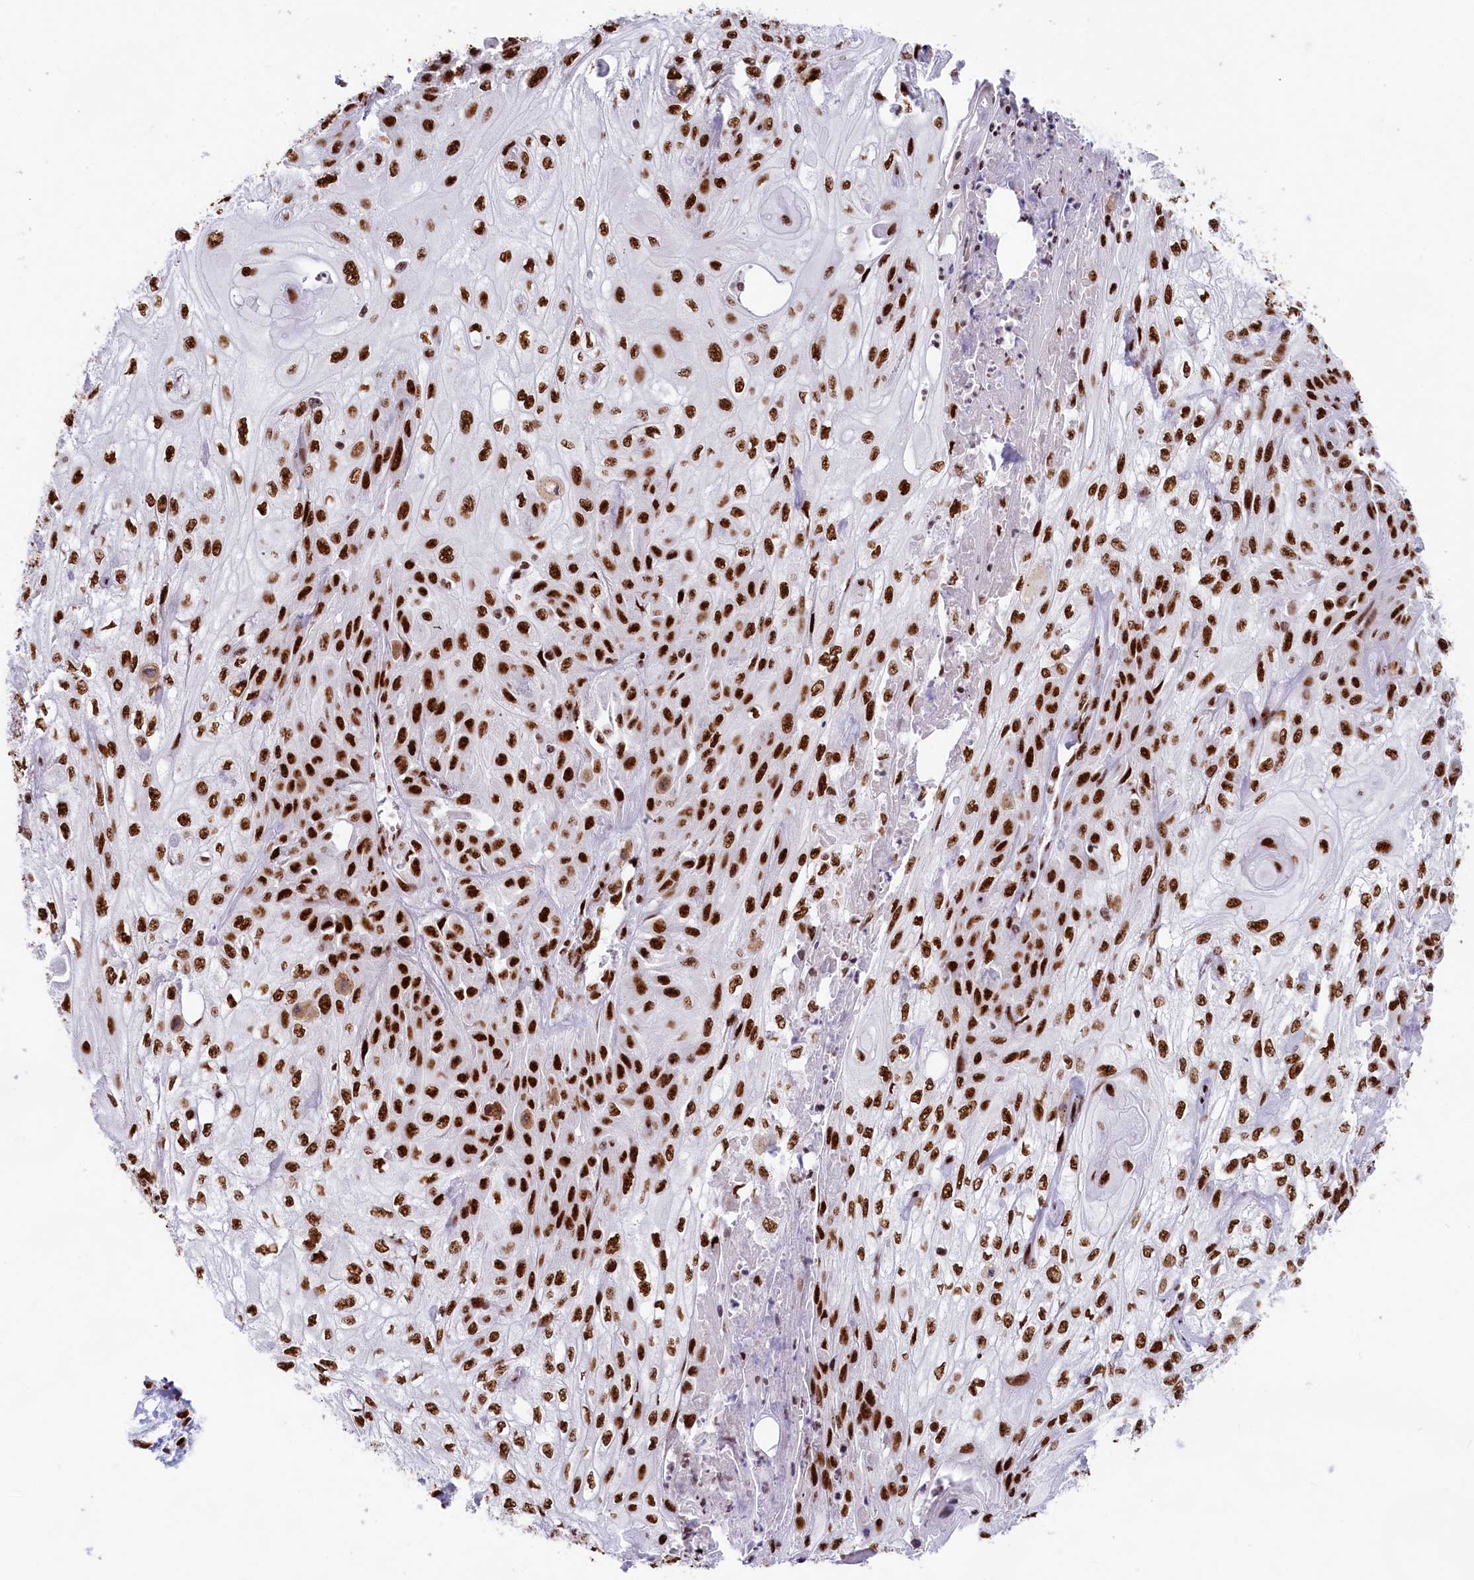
{"staining": {"intensity": "strong", "quantity": ">75%", "location": "nuclear"}, "tissue": "skin cancer", "cell_type": "Tumor cells", "image_type": "cancer", "snomed": [{"axis": "morphology", "description": "Squamous cell carcinoma, NOS"}, {"axis": "morphology", "description": "Squamous cell carcinoma, metastatic, NOS"}, {"axis": "topography", "description": "Skin"}, {"axis": "topography", "description": "Lymph node"}], "caption": "DAB (3,3'-diaminobenzidine) immunohistochemical staining of skin cancer displays strong nuclear protein staining in about >75% of tumor cells. The staining was performed using DAB, with brown indicating positive protein expression. Nuclei are stained blue with hematoxylin.", "gene": "SNRNP70", "patient": {"sex": "male", "age": 75}}